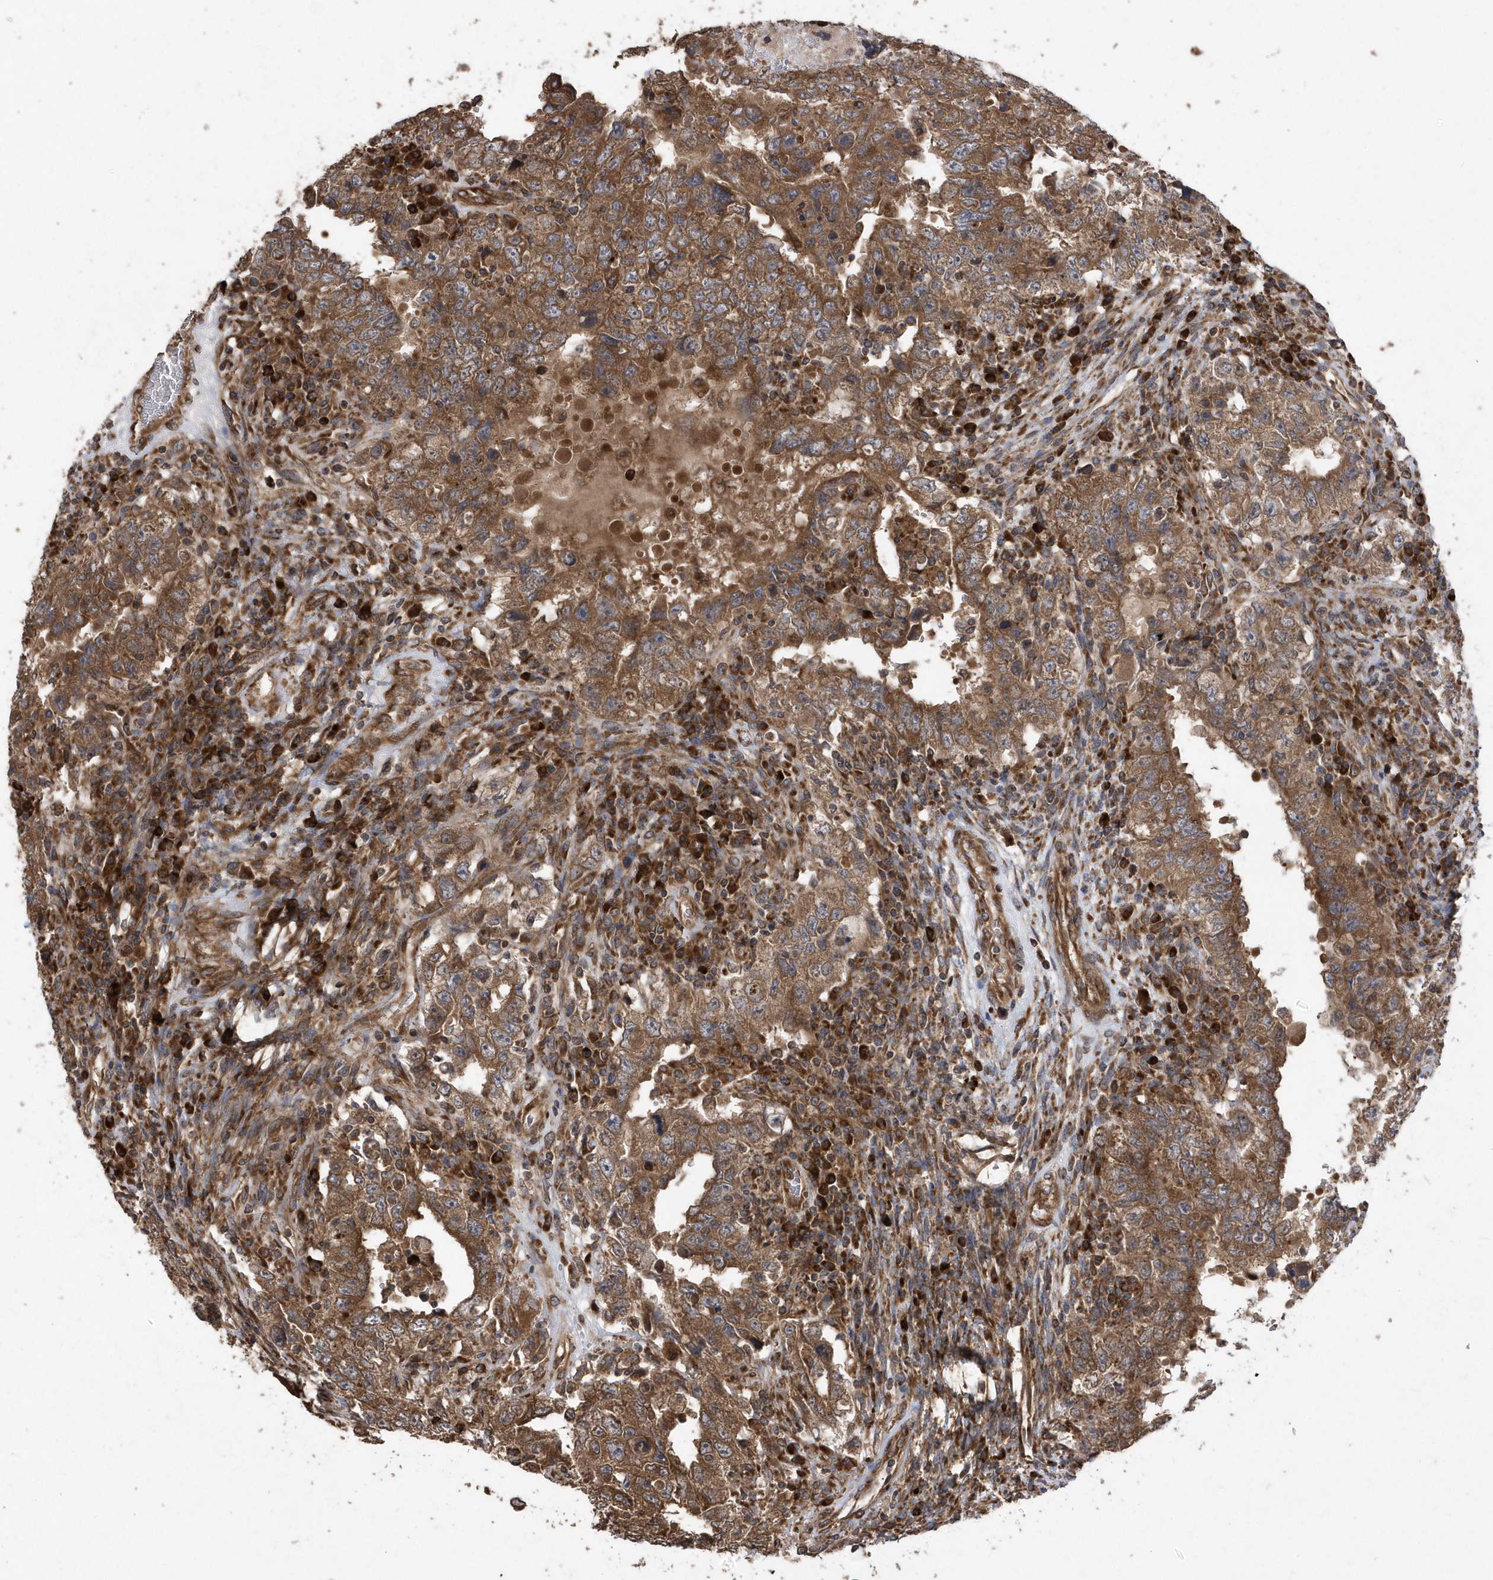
{"staining": {"intensity": "moderate", "quantity": ">75%", "location": "cytoplasmic/membranous"}, "tissue": "testis cancer", "cell_type": "Tumor cells", "image_type": "cancer", "snomed": [{"axis": "morphology", "description": "Carcinoma, Embryonal, NOS"}, {"axis": "topography", "description": "Testis"}], "caption": "Immunohistochemical staining of embryonal carcinoma (testis) reveals moderate cytoplasmic/membranous protein staining in approximately >75% of tumor cells. The staining was performed using DAB, with brown indicating positive protein expression. Nuclei are stained blue with hematoxylin.", "gene": "WASHC5", "patient": {"sex": "male", "age": 26}}